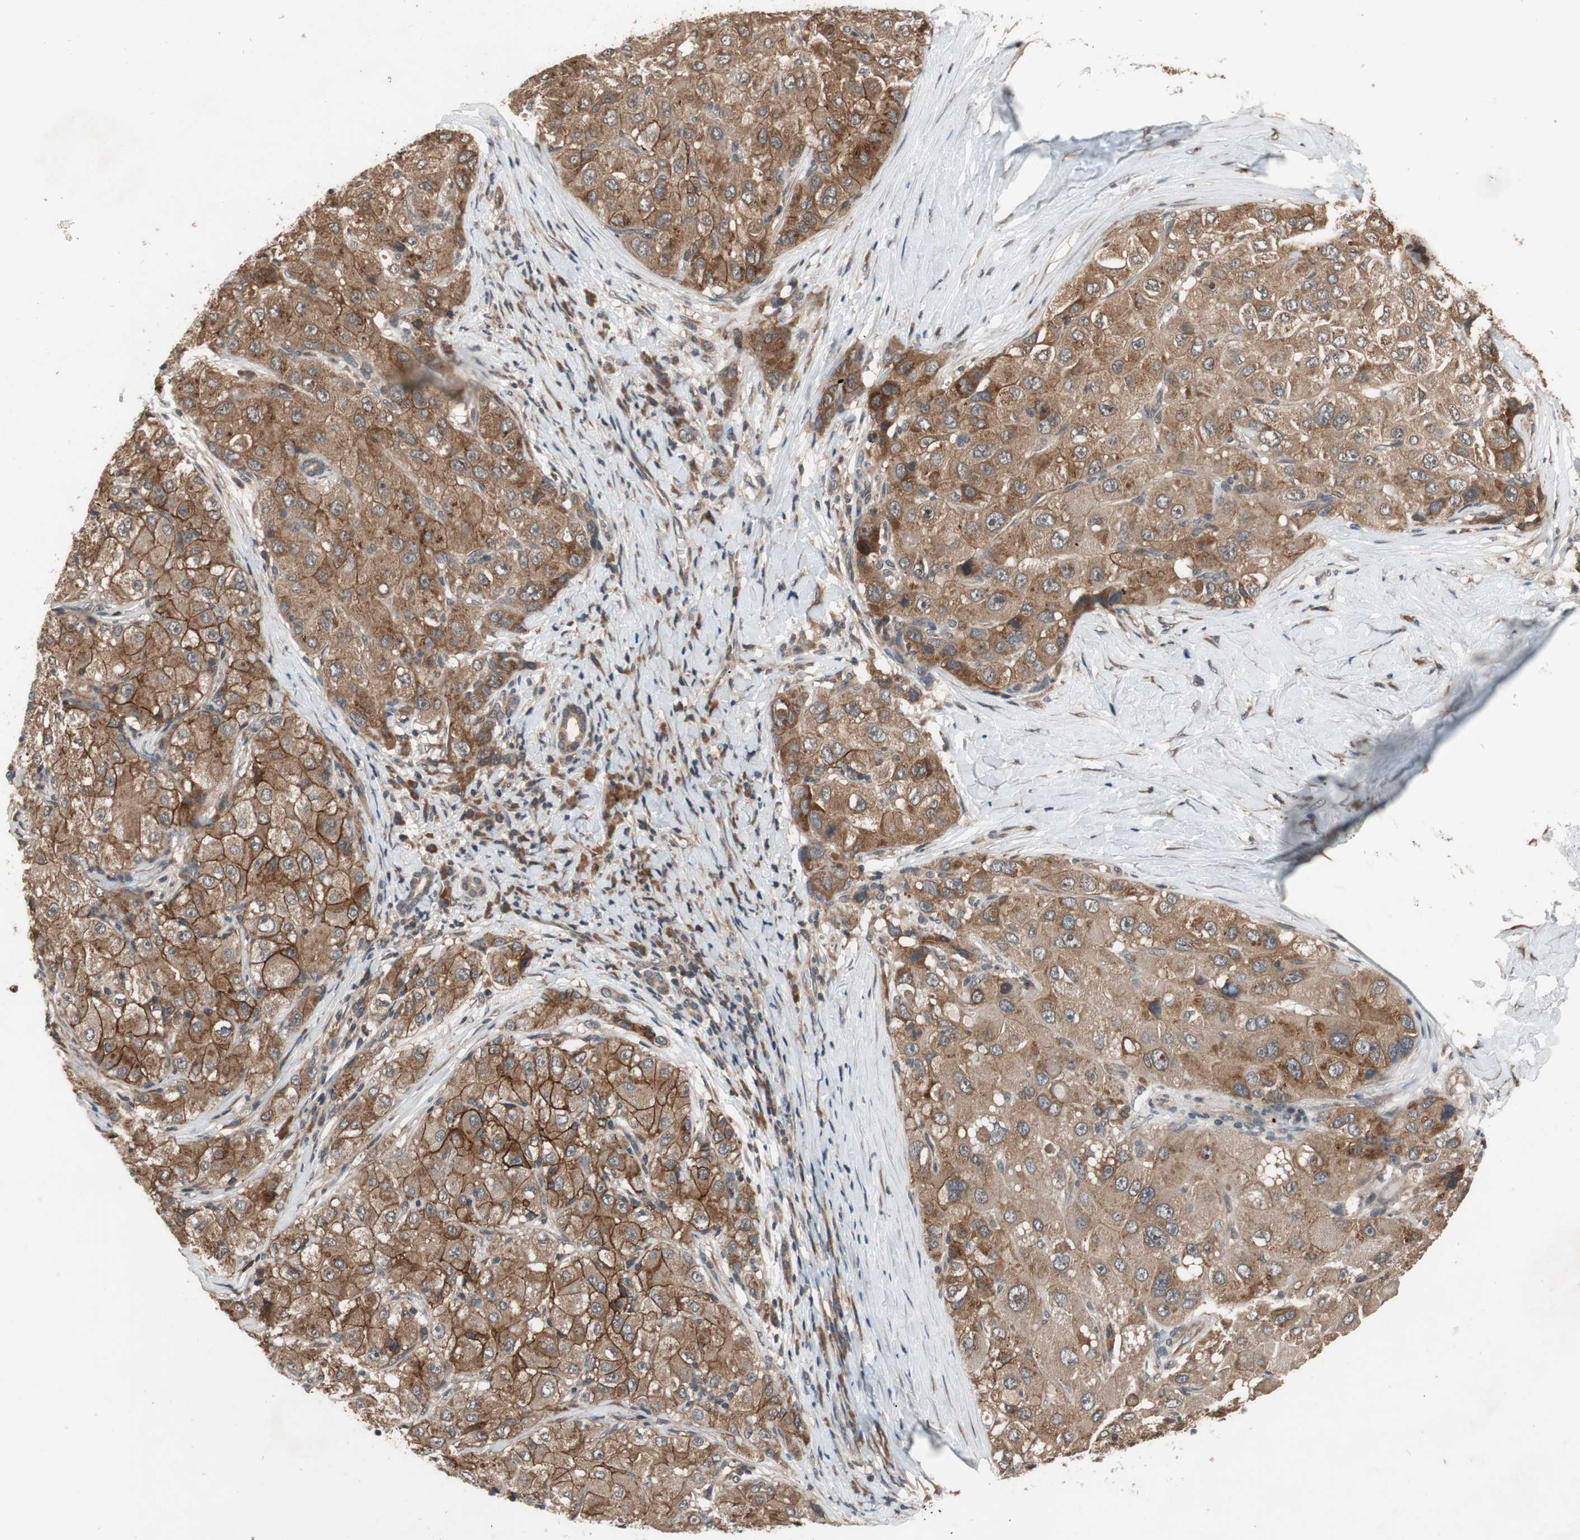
{"staining": {"intensity": "moderate", "quantity": ">75%", "location": "cytoplasmic/membranous"}, "tissue": "liver cancer", "cell_type": "Tumor cells", "image_type": "cancer", "snomed": [{"axis": "morphology", "description": "Carcinoma, Hepatocellular, NOS"}, {"axis": "topography", "description": "Liver"}], "caption": "Liver cancer stained with a brown dye reveals moderate cytoplasmic/membranous positive staining in about >75% of tumor cells.", "gene": "TMEM230", "patient": {"sex": "male", "age": 80}}